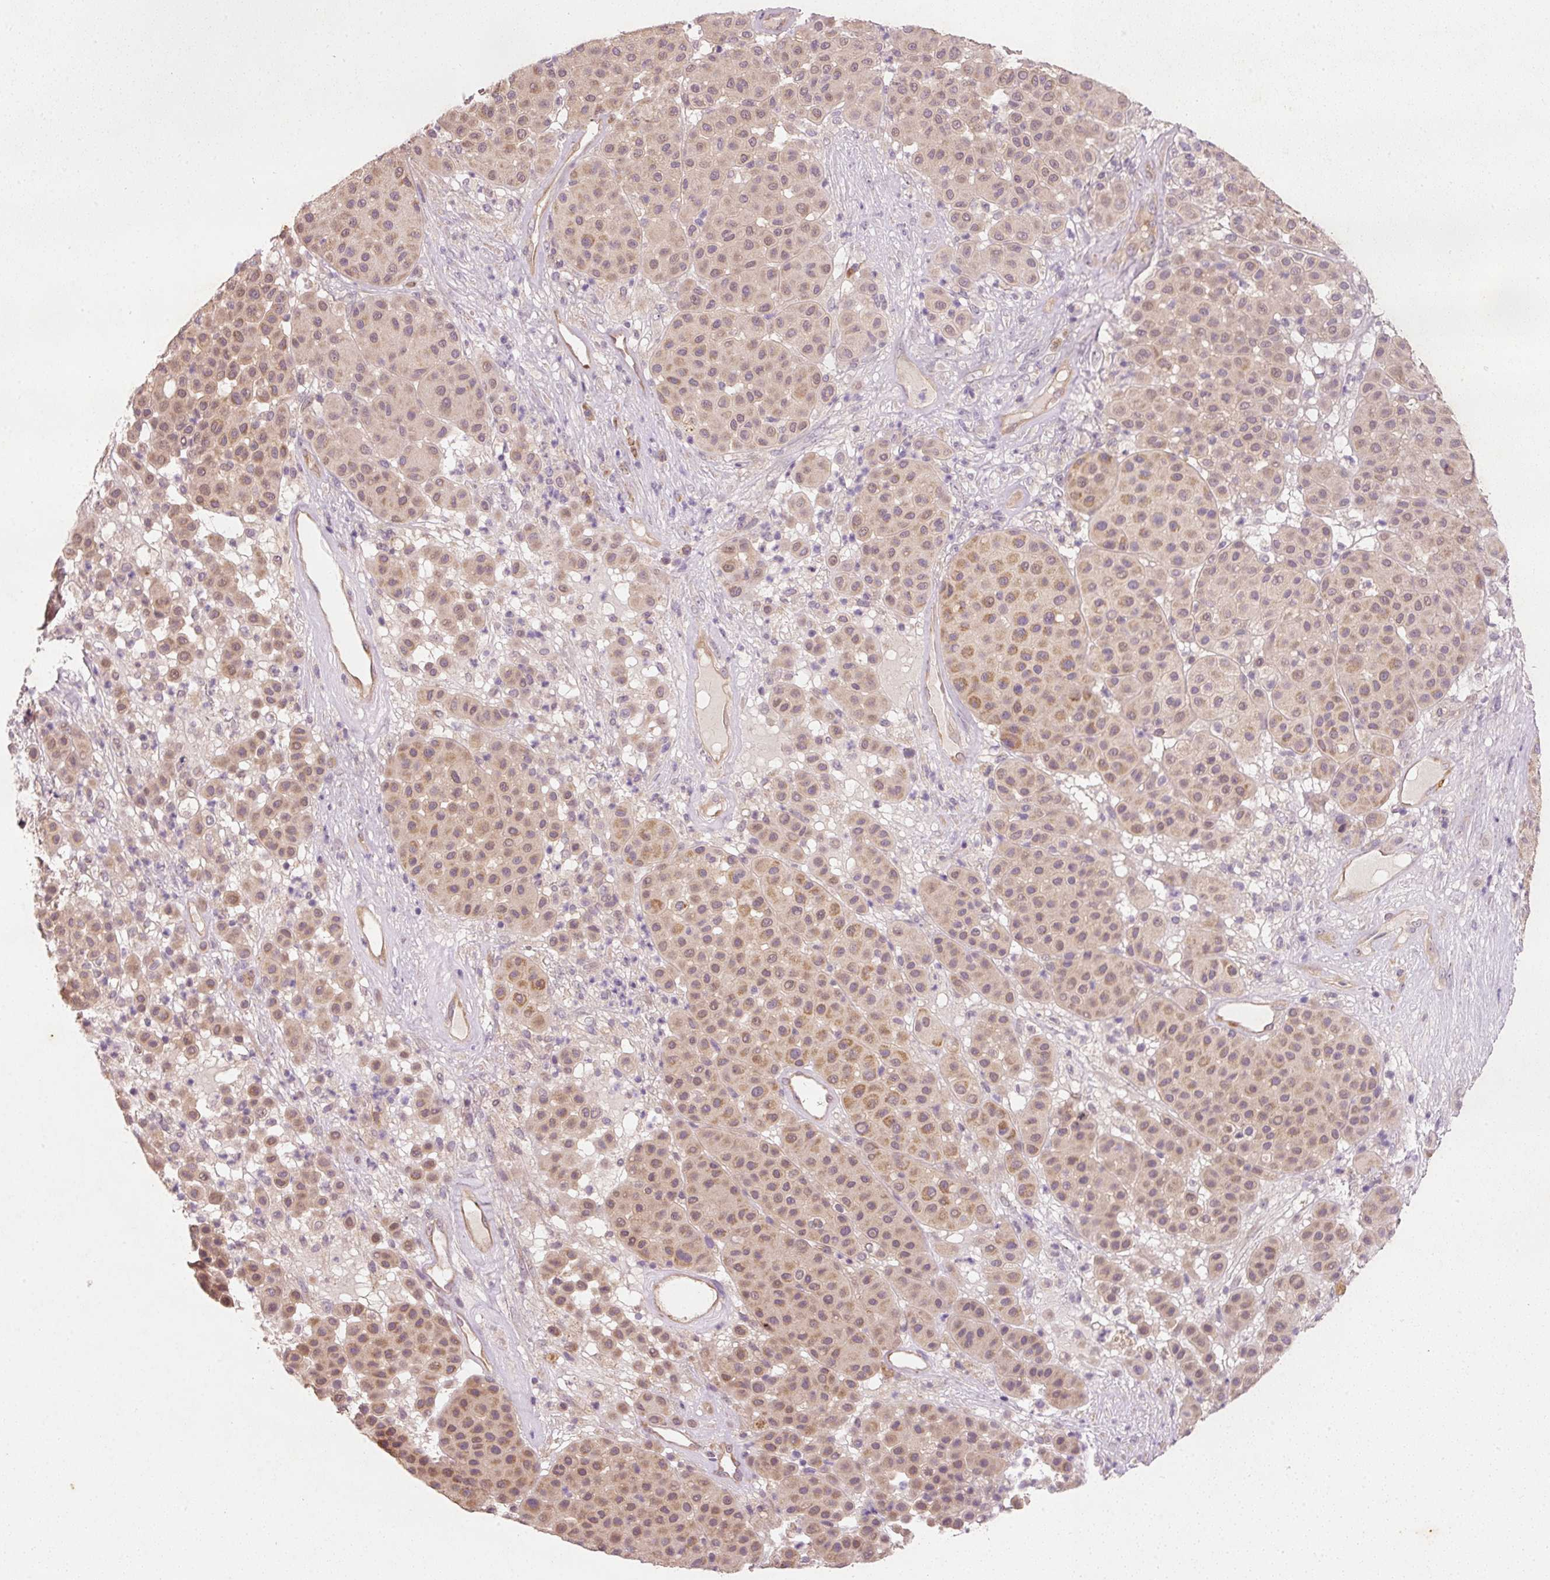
{"staining": {"intensity": "moderate", "quantity": ">75%", "location": "cytoplasmic/membranous"}, "tissue": "melanoma", "cell_type": "Tumor cells", "image_type": "cancer", "snomed": [{"axis": "morphology", "description": "Malignant melanoma, Metastatic site"}, {"axis": "topography", "description": "Smooth muscle"}], "caption": "Malignant melanoma (metastatic site) tissue displays moderate cytoplasmic/membranous positivity in about >75% of tumor cells The protein is shown in brown color, while the nuclei are stained blue.", "gene": "RGL2", "patient": {"sex": "male", "age": 41}}